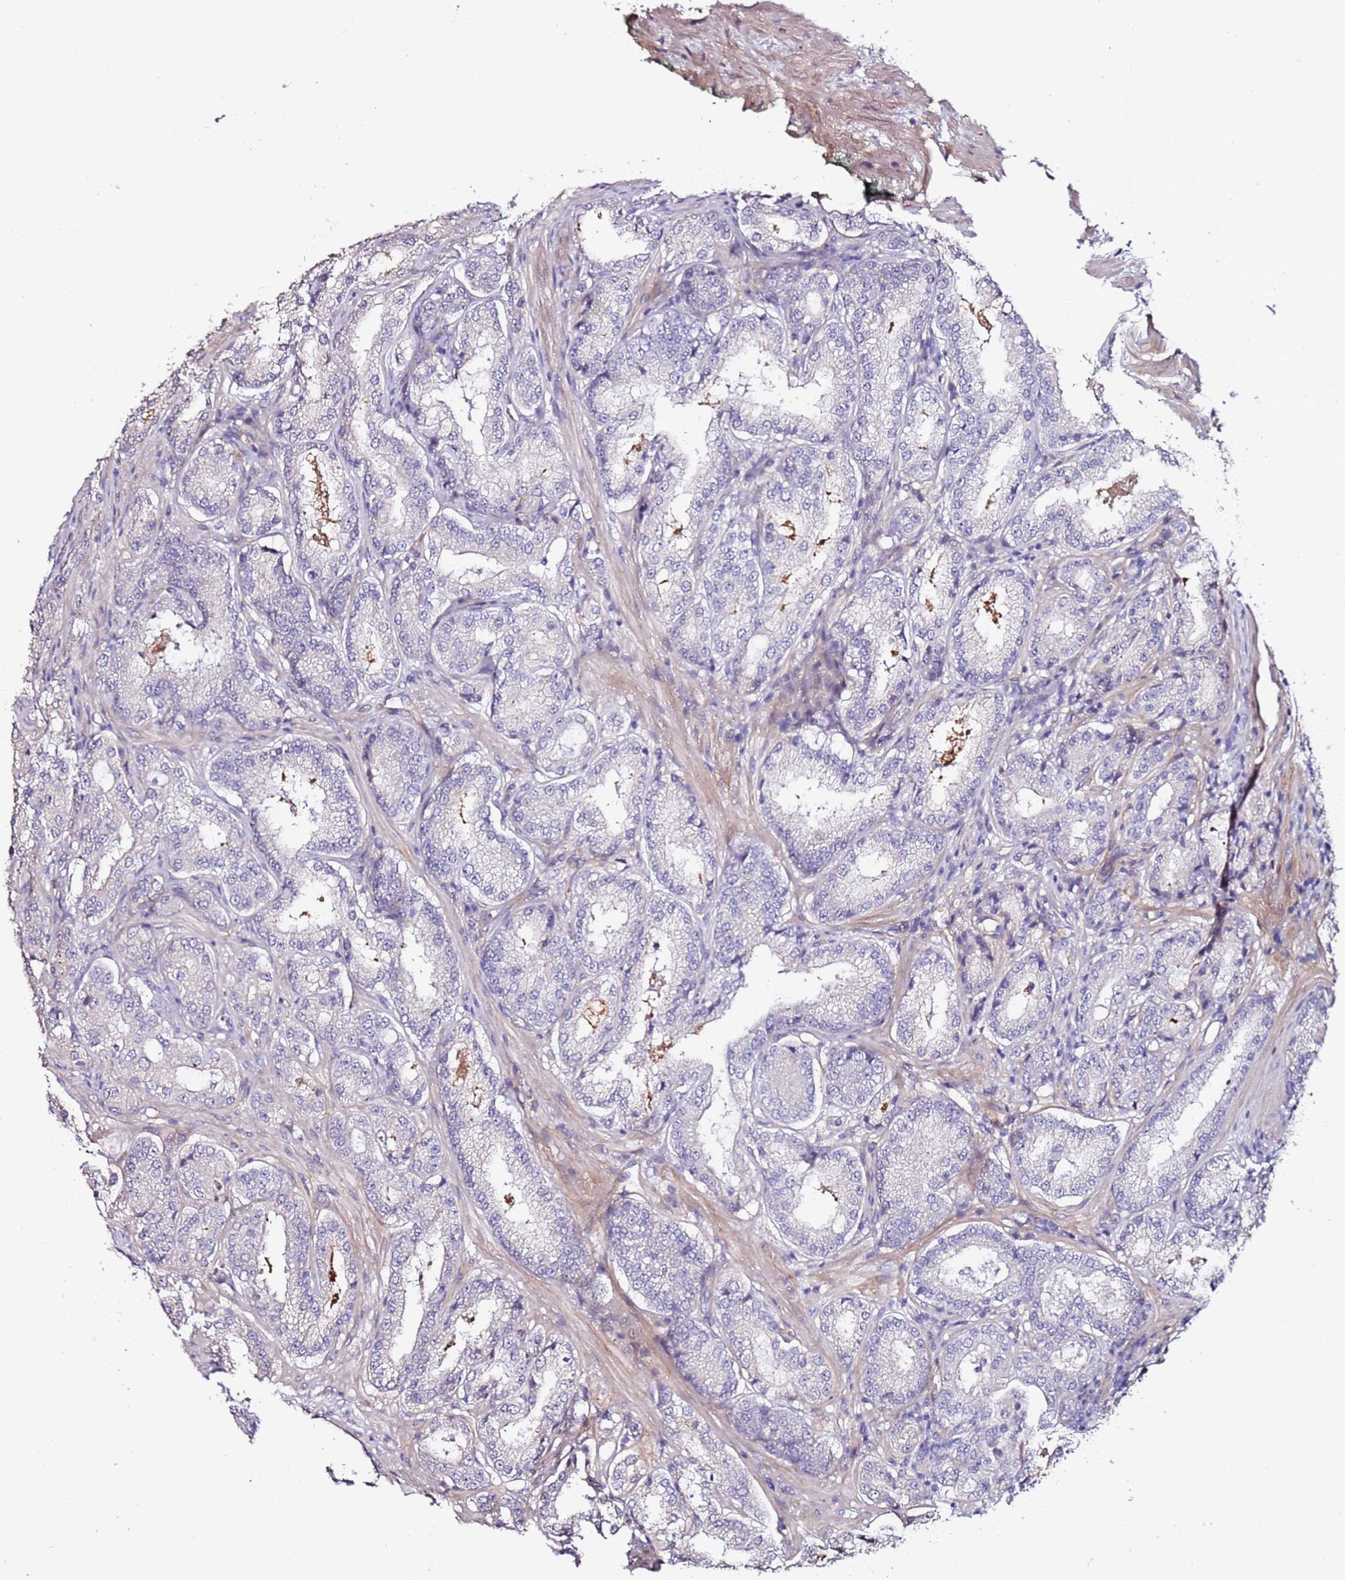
{"staining": {"intensity": "negative", "quantity": "none", "location": "none"}, "tissue": "prostate cancer", "cell_type": "Tumor cells", "image_type": "cancer", "snomed": [{"axis": "morphology", "description": "Adenocarcinoma, Low grade"}, {"axis": "topography", "description": "Prostate"}], "caption": "Tumor cells are negative for brown protein staining in prostate low-grade adenocarcinoma.", "gene": "C3orf80", "patient": {"sex": "male", "age": 59}}